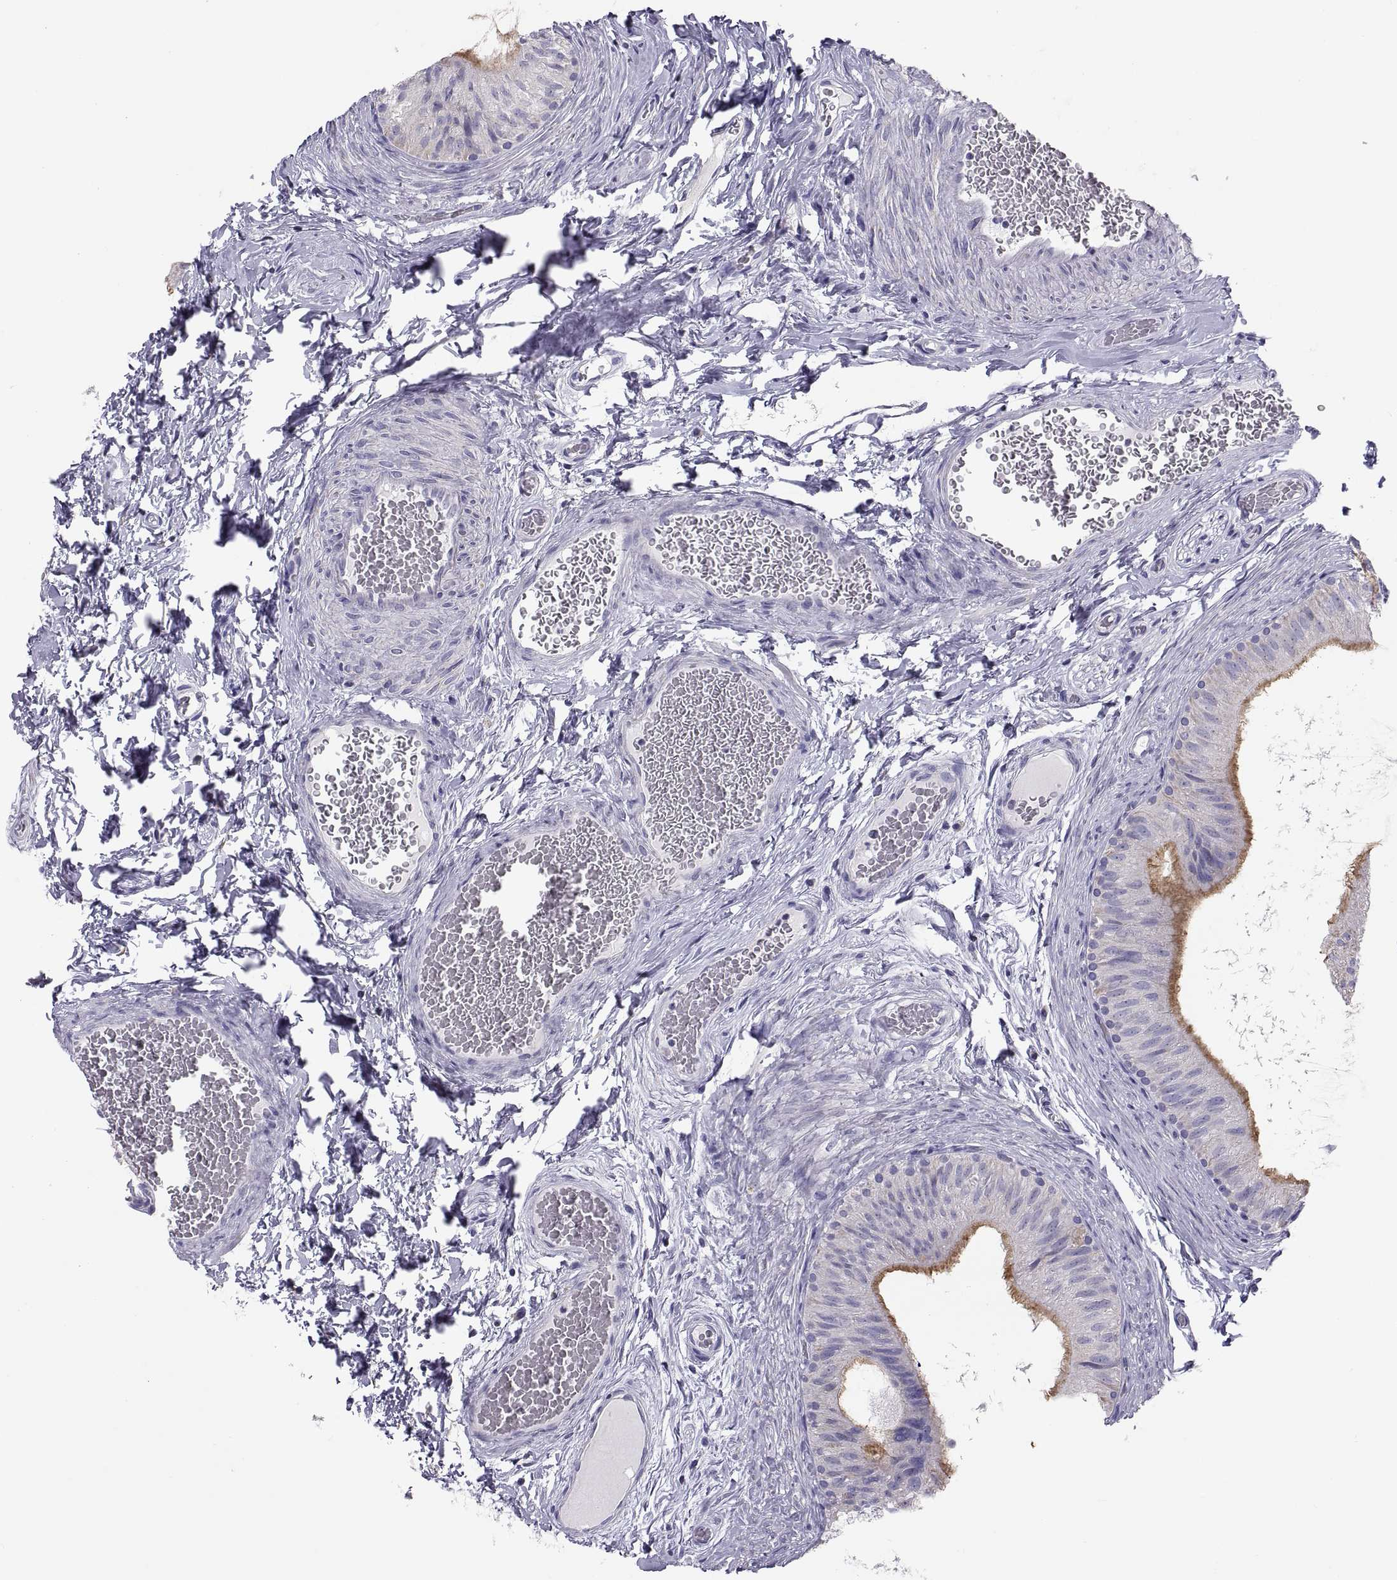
{"staining": {"intensity": "weak", "quantity": "<25%", "location": "cytoplasmic/membranous"}, "tissue": "epididymis", "cell_type": "Glandular cells", "image_type": "normal", "snomed": [{"axis": "morphology", "description": "Normal tissue, NOS"}, {"axis": "topography", "description": "Epididymis"}, {"axis": "topography", "description": "Vas deferens"}], "caption": "Glandular cells show no significant protein staining in normal epididymis.", "gene": "TNNC1", "patient": {"sex": "male", "age": 23}}